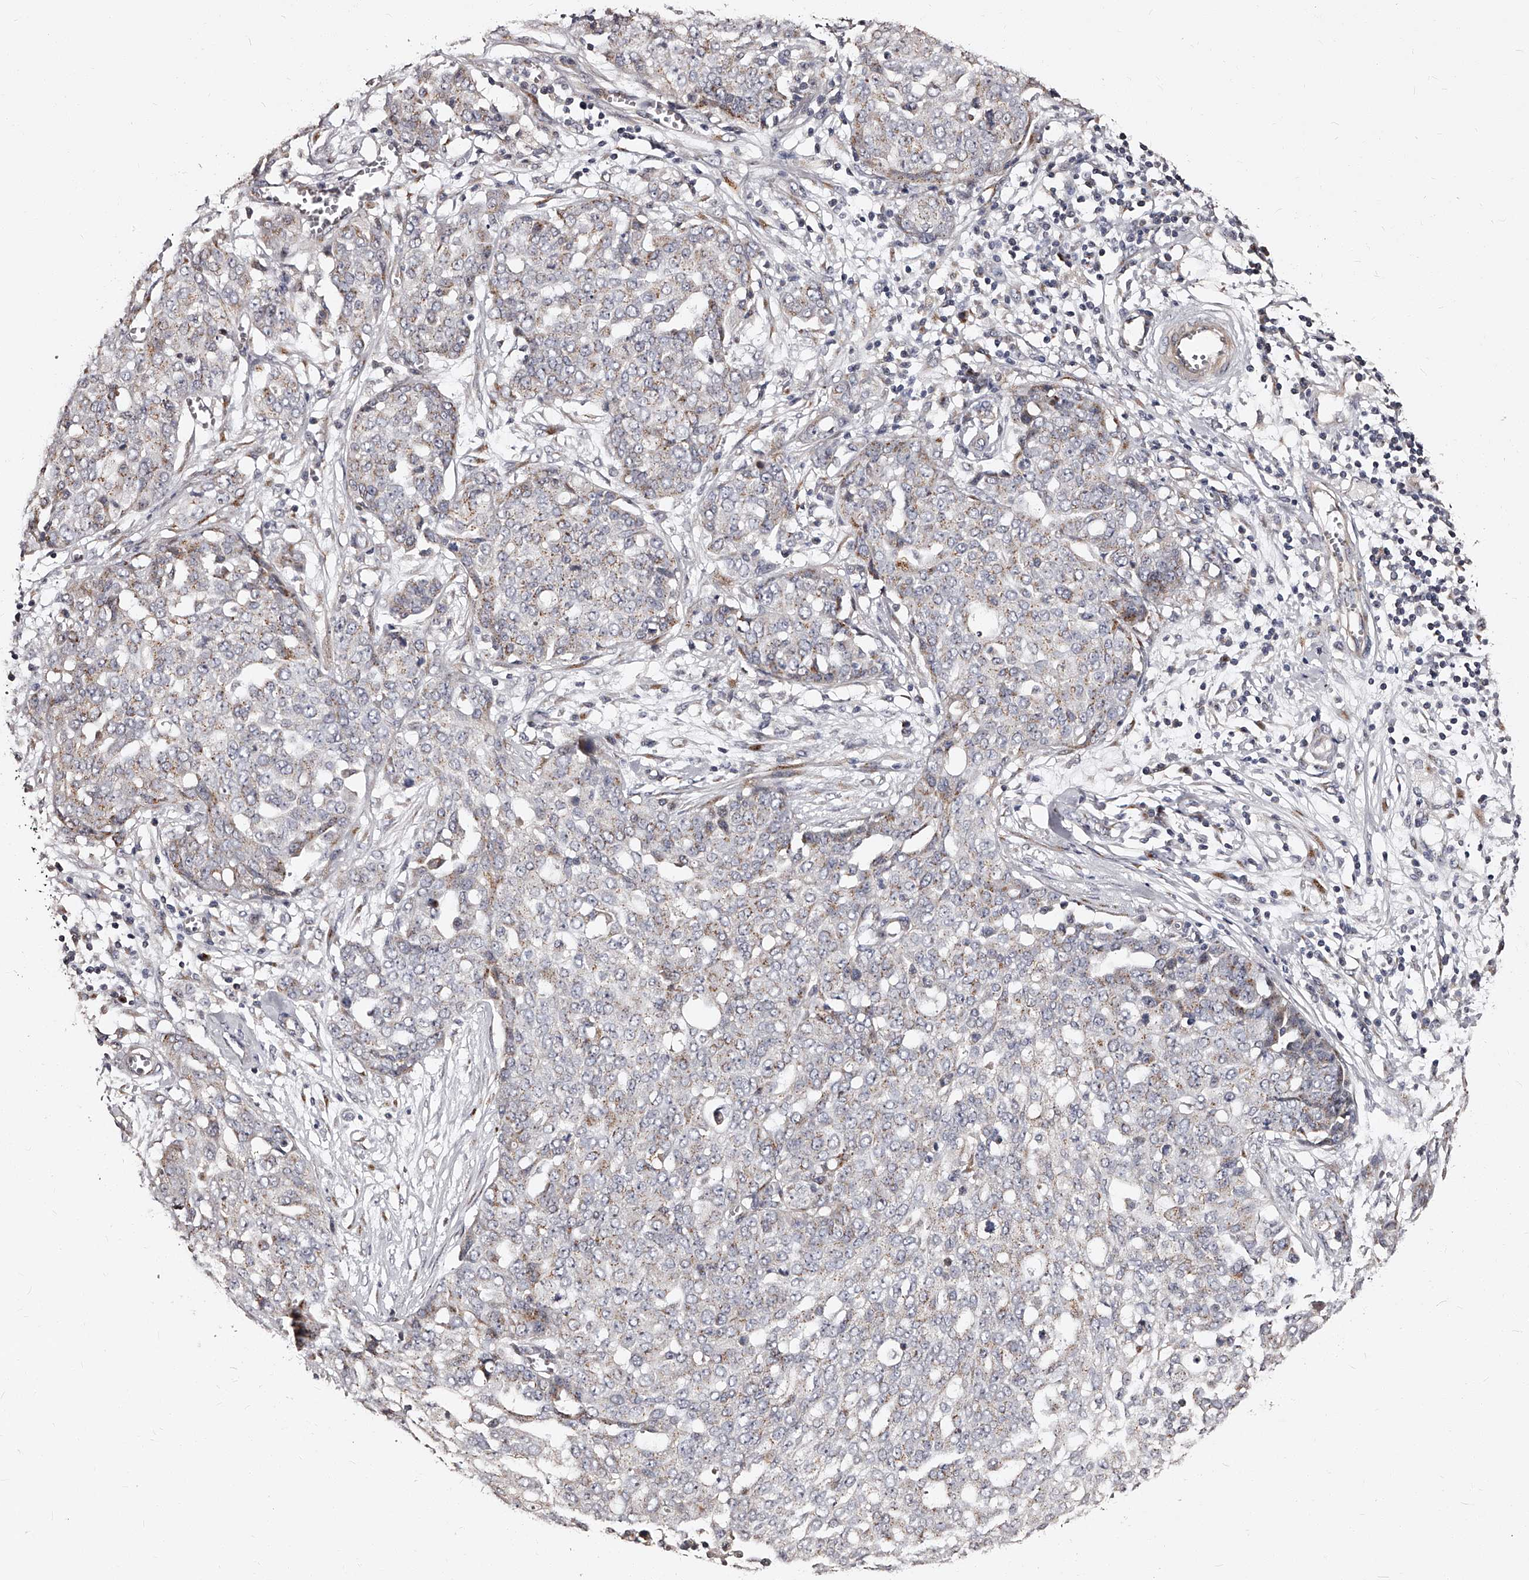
{"staining": {"intensity": "negative", "quantity": "none", "location": "none"}, "tissue": "ovarian cancer", "cell_type": "Tumor cells", "image_type": "cancer", "snomed": [{"axis": "morphology", "description": "Cystadenocarcinoma, serous, NOS"}, {"axis": "topography", "description": "Soft tissue"}, {"axis": "topography", "description": "Ovary"}], "caption": "An immunohistochemistry (IHC) histopathology image of serous cystadenocarcinoma (ovarian) is shown. There is no staining in tumor cells of serous cystadenocarcinoma (ovarian).", "gene": "RSC1A1", "patient": {"sex": "female", "age": 57}}